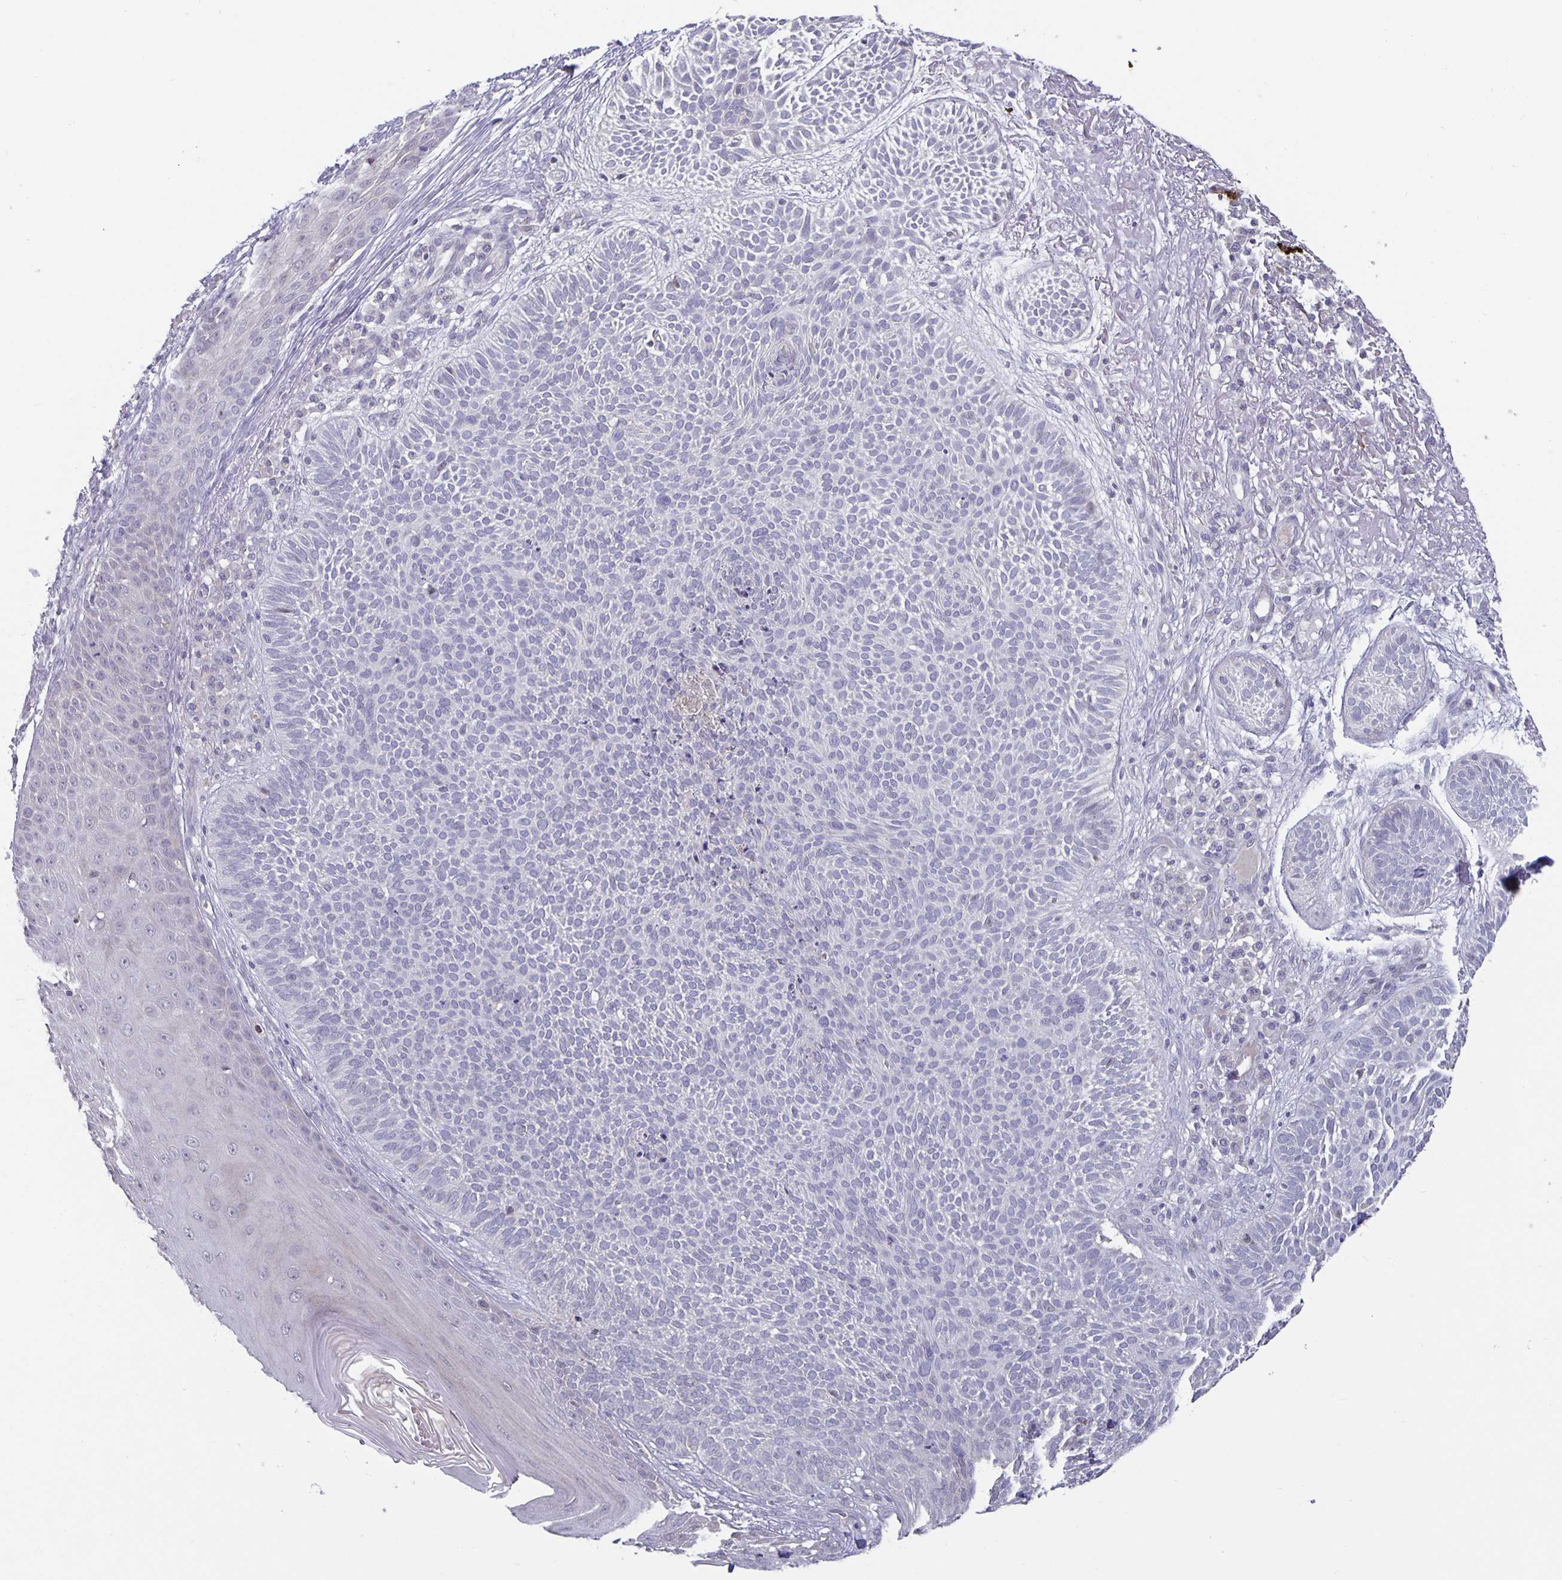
{"staining": {"intensity": "negative", "quantity": "none", "location": "none"}, "tissue": "skin cancer", "cell_type": "Tumor cells", "image_type": "cancer", "snomed": [{"axis": "morphology", "description": "Basal cell carcinoma"}, {"axis": "topography", "description": "Skin"}, {"axis": "topography", "description": "Skin of face"}], "caption": "Immunohistochemistry micrograph of neoplastic tissue: basal cell carcinoma (skin) stained with DAB (3,3'-diaminobenzidine) shows no significant protein positivity in tumor cells.", "gene": "GDF15", "patient": {"sex": "female", "age": 82}}